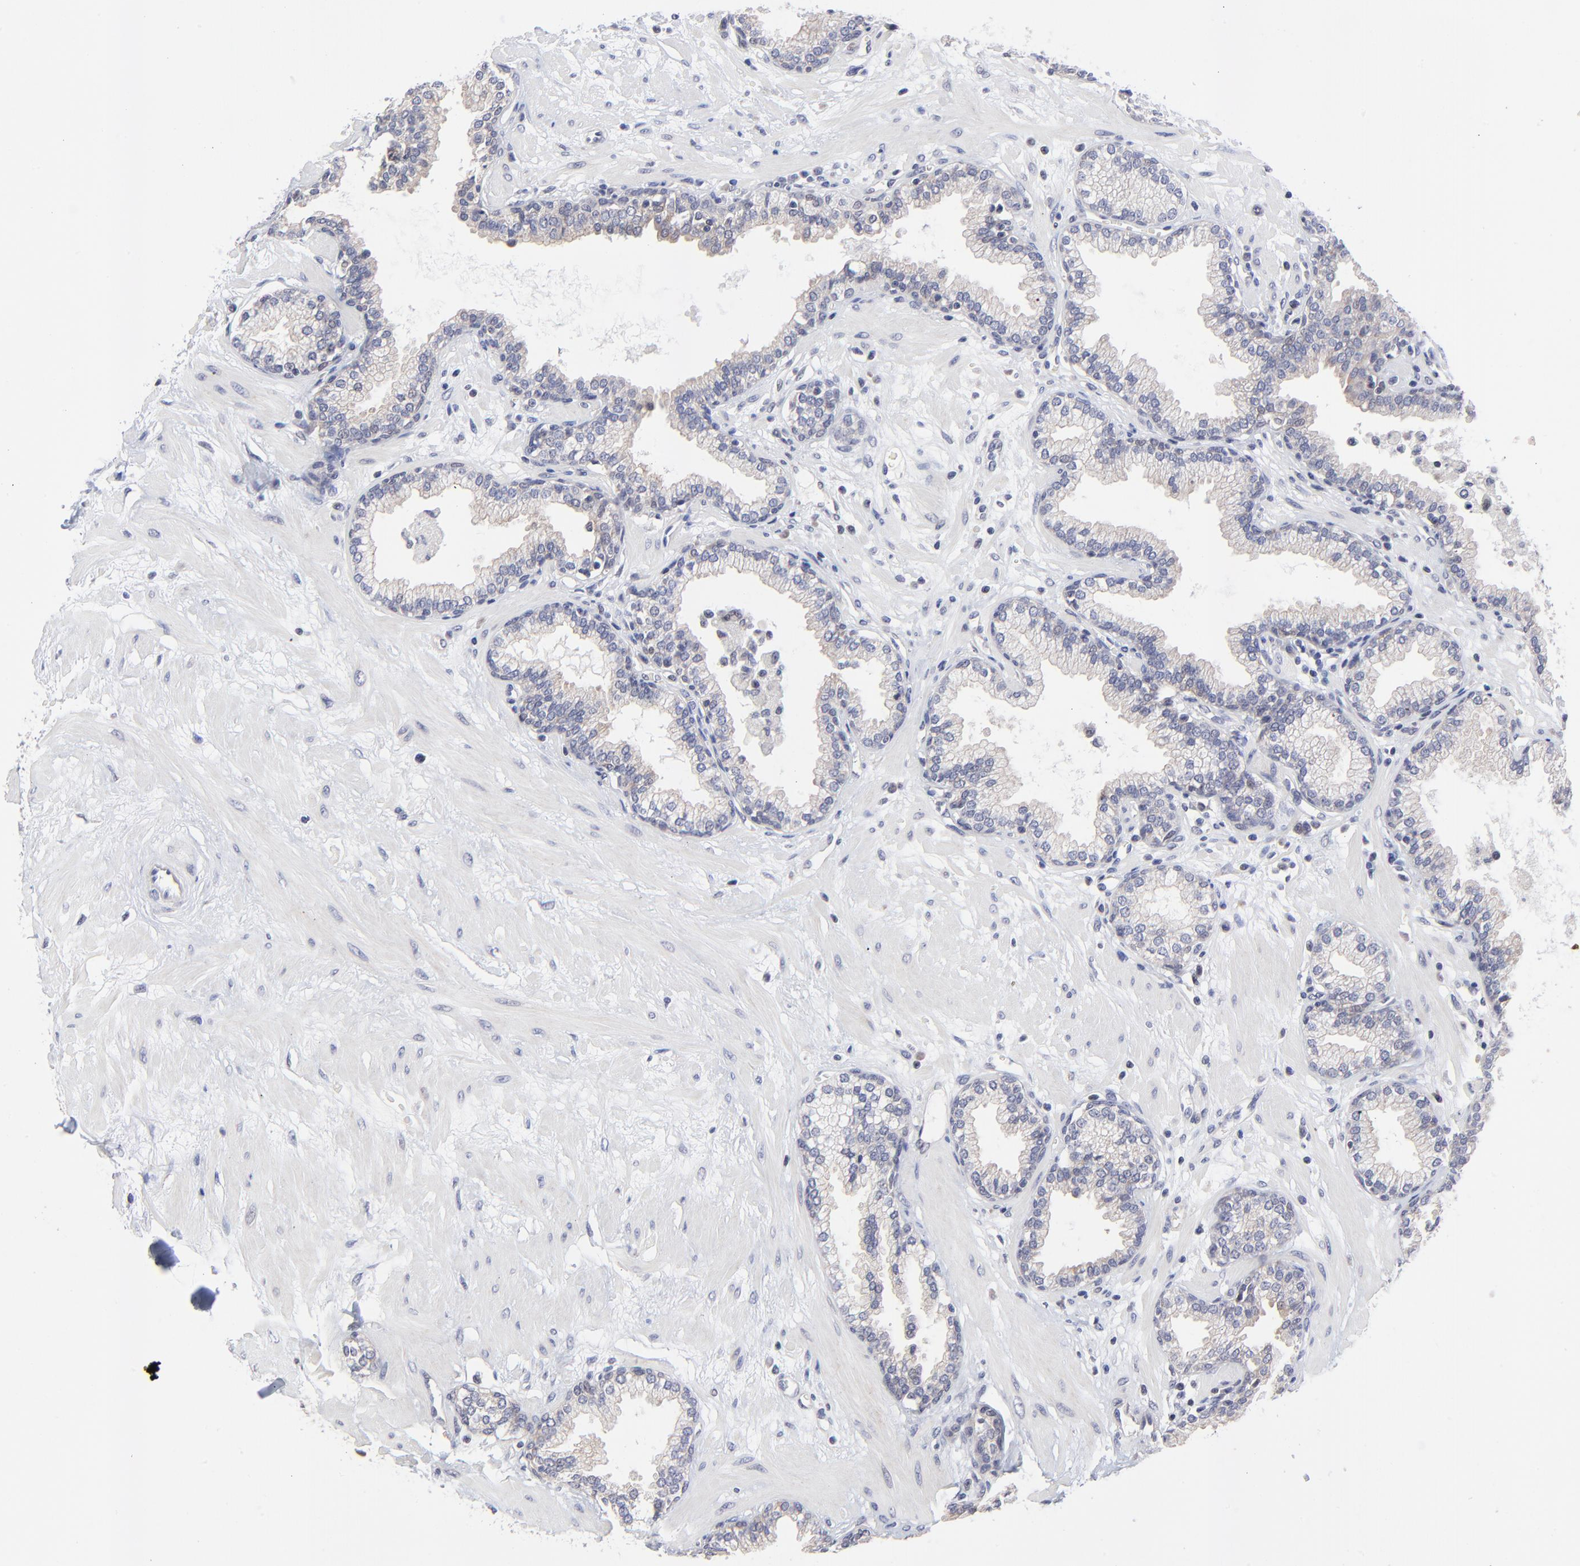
{"staining": {"intensity": "weak", "quantity": "25%-75%", "location": "cytoplasmic/membranous"}, "tissue": "prostate", "cell_type": "Glandular cells", "image_type": "normal", "snomed": [{"axis": "morphology", "description": "Normal tissue, NOS"}, {"axis": "topography", "description": "Prostate"}], "caption": "Glandular cells show low levels of weak cytoplasmic/membranous positivity in approximately 25%-75% of cells in benign human prostate.", "gene": "FBXO8", "patient": {"sex": "male", "age": 64}}